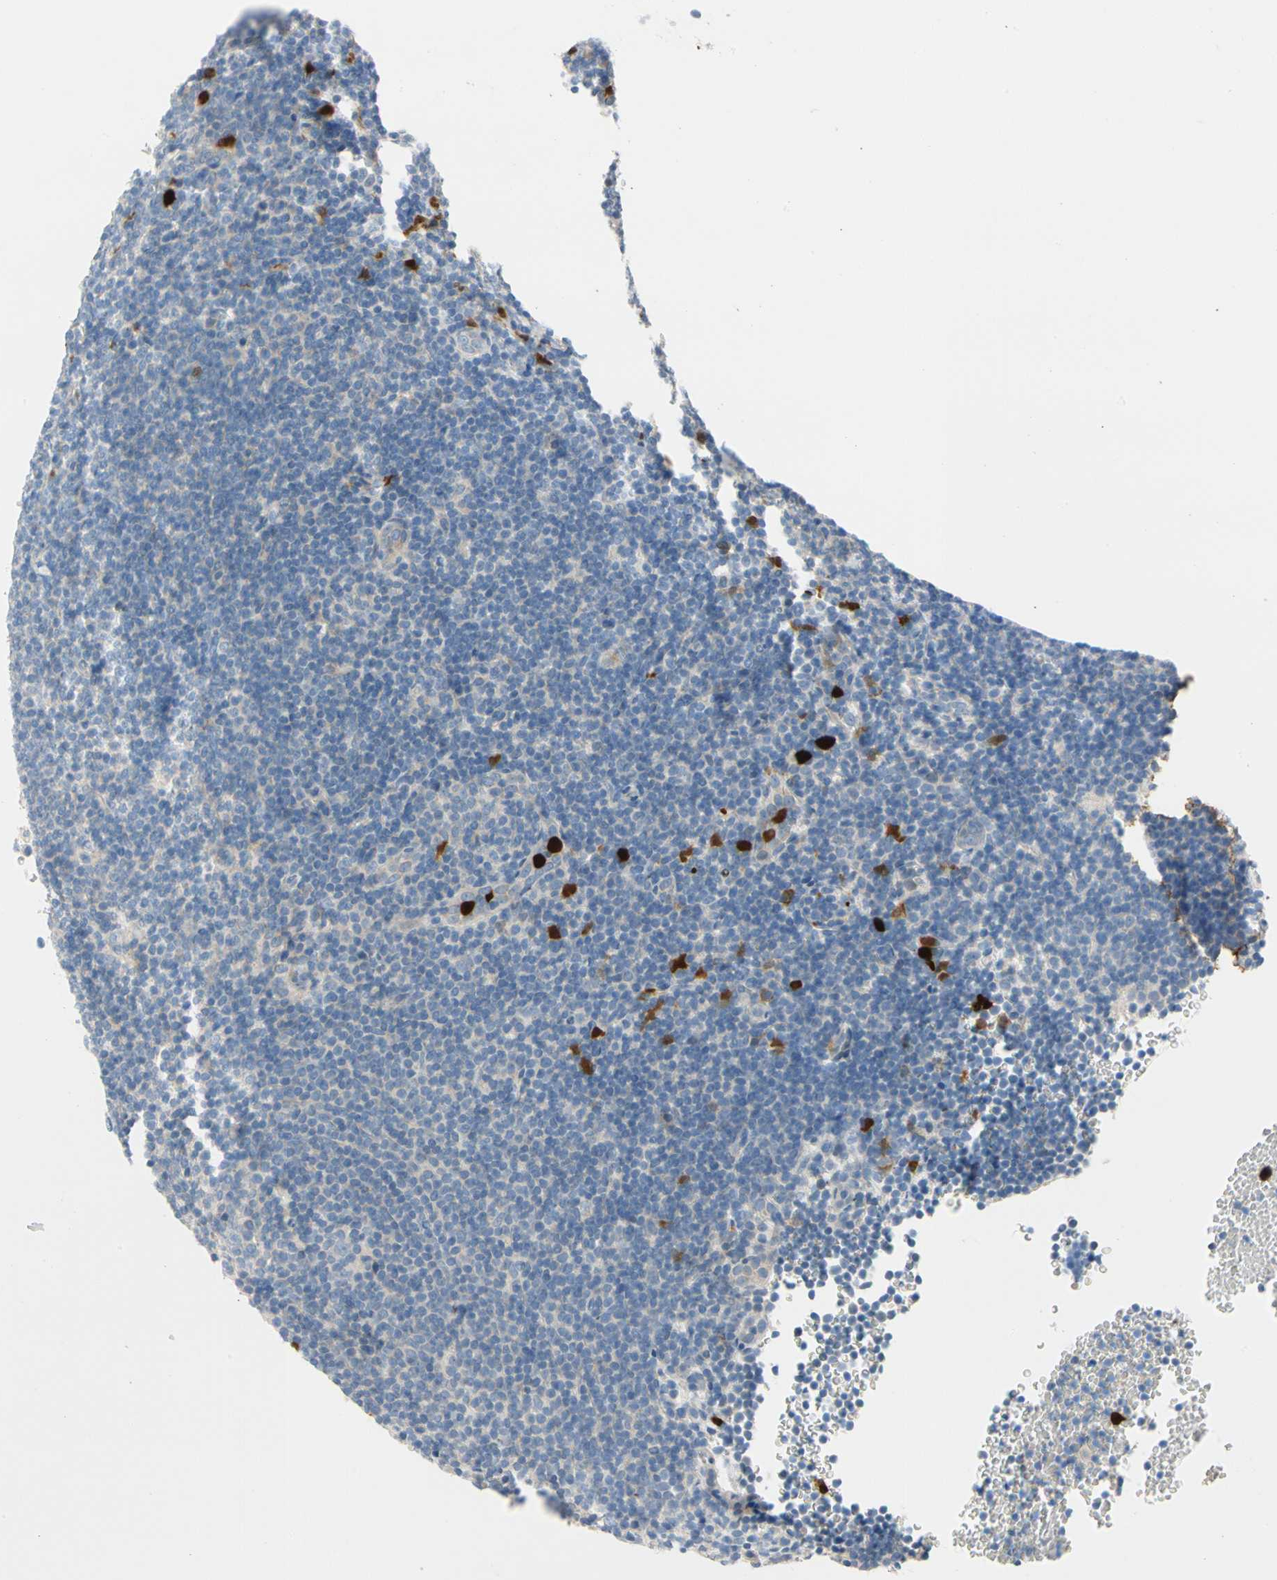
{"staining": {"intensity": "negative", "quantity": "none", "location": "none"}, "tissue": "lymphoma", "cell_type": "Tumor cells", "image_type": "cancer", "snomed": [{"axis": "morphology", "description": "Hodgkin's disease, NOS"}, {"axis": "topography", "description": "Lymph node"}], "caption": "Immunohistochemistry (IHC) of human lymphoma demonstrates no positivity in tumor cells.", "gene": "TRAF5", "patient": {"sex": "female", "age": 57}}